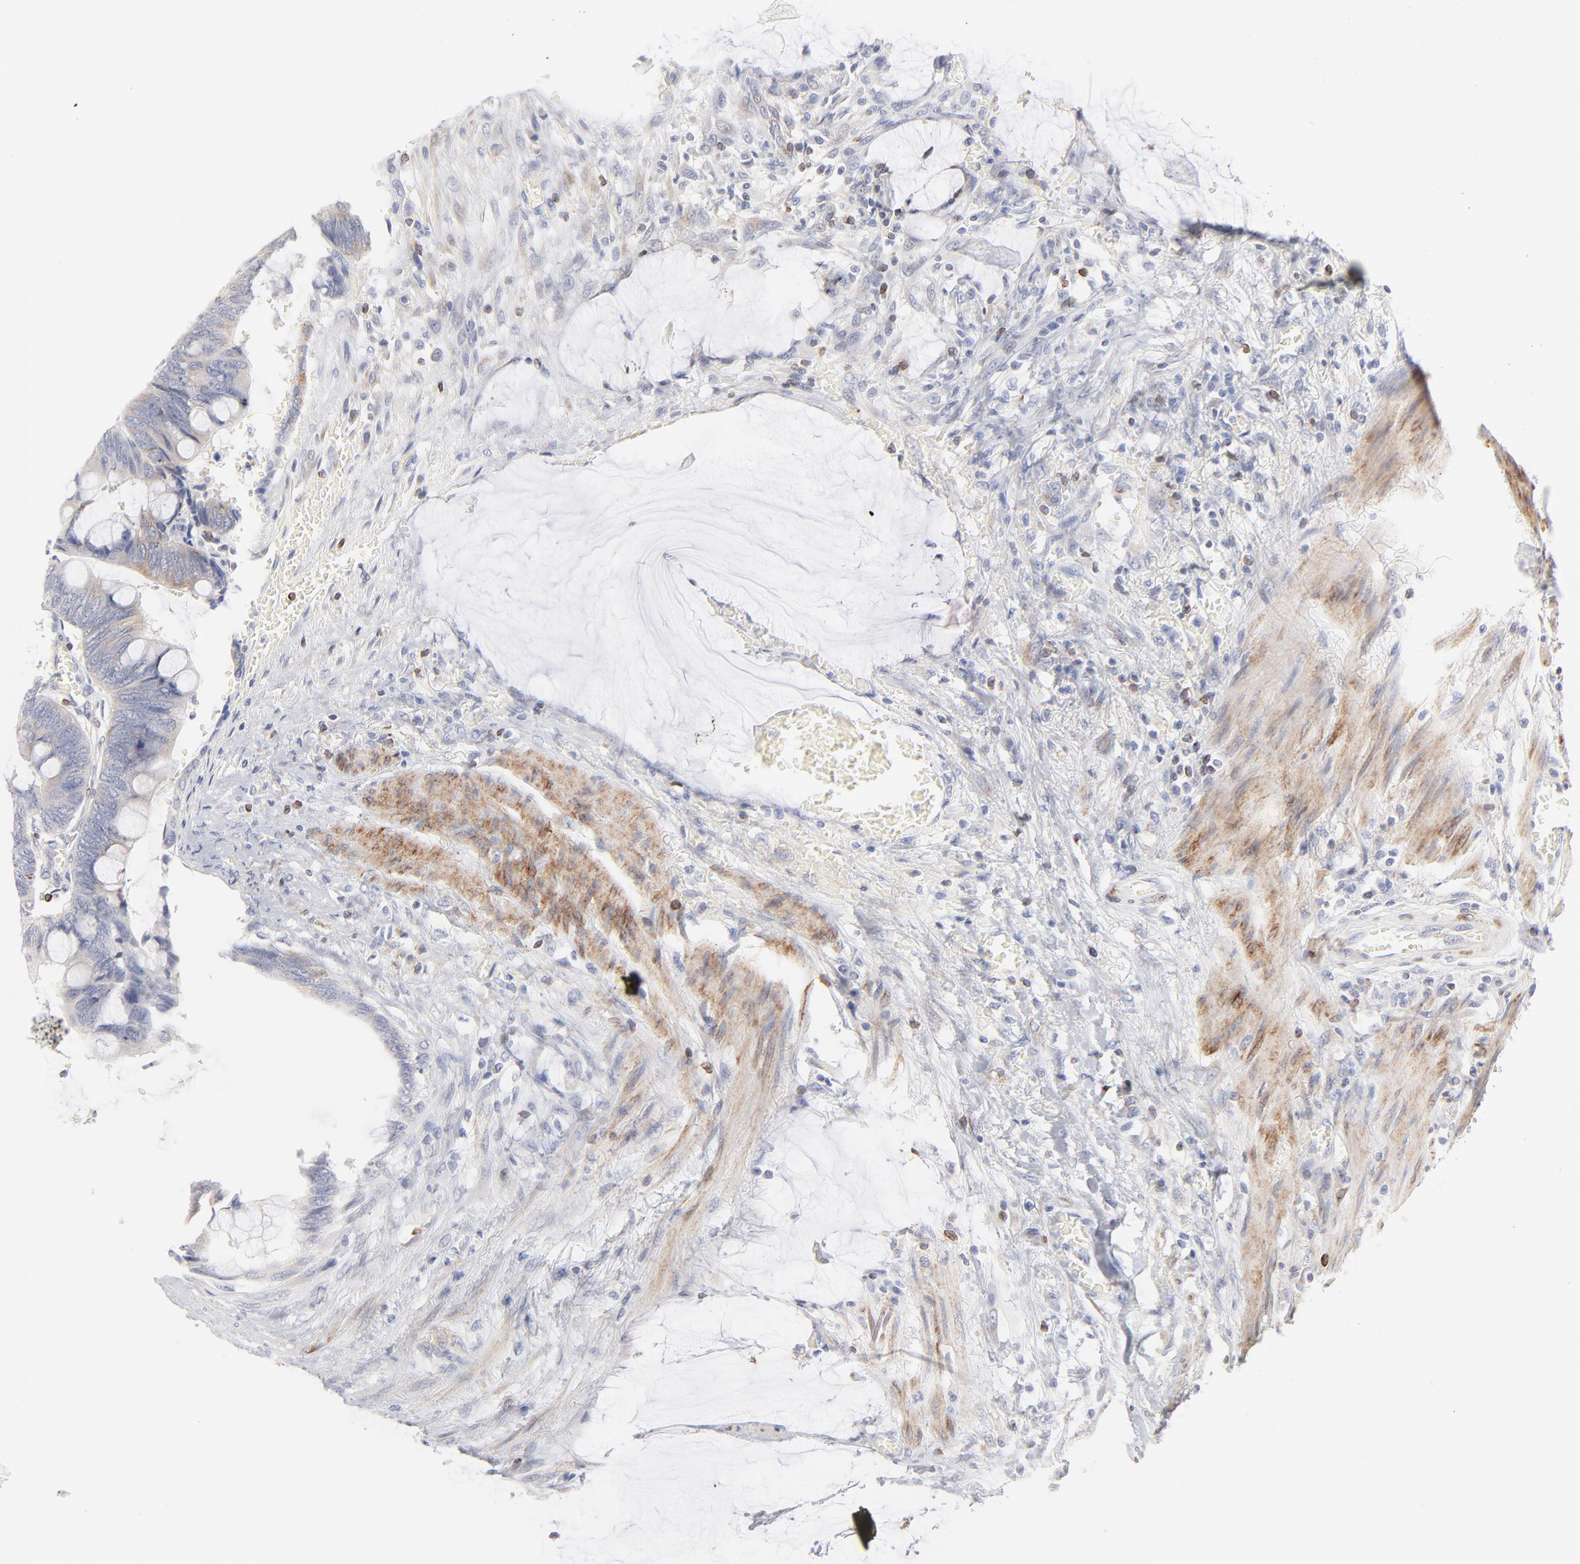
{"staining": {"intensity": "negative", "quantity": "none", "location": "none"}, "tissue": "colorectal cancer", "cell_type": "Tumor cells", "image_type": "cancer", "snomed": [{"axis": "morphology", "description": "Normal tissue, NOS"}, {"axis": "morphology", "description": "Adenocarcinoma, NOS"}, {"axis": "topography", "description": "Rectum"}], "caption": "Tumor cells show no significant protein positivity in colorectal cancer.", "gene": "MID1", "patient": {"sex": "male", "age": 92}}